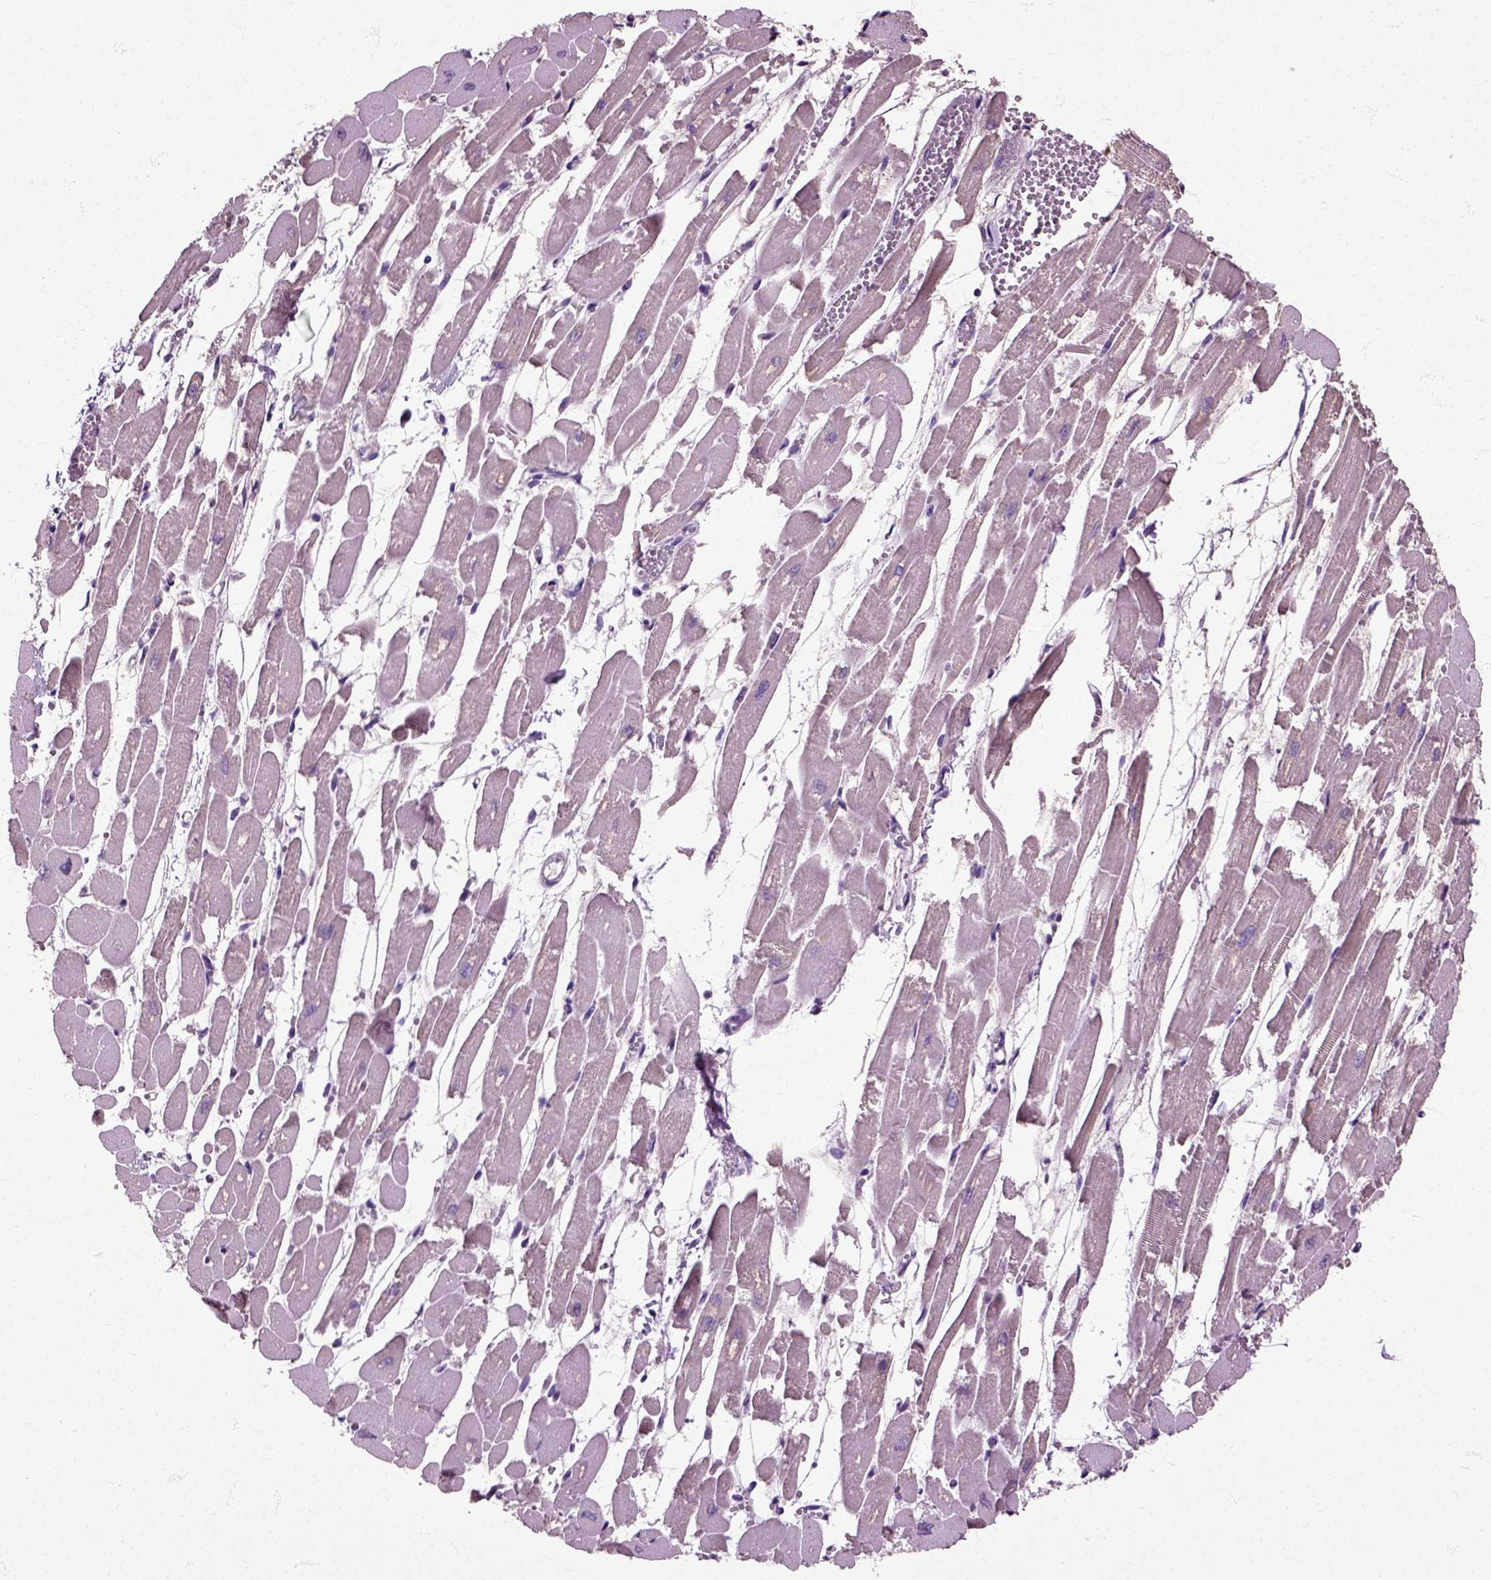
{"staining": {"intensity": "negative", "quantity": "none", "location": "none"}, "tissue": "heart muscle", "cell_type": "Cardiomyocytes", "image_type": "normal", "snomed": [{"axis": "morphology", "description": "Normal tissue, NOS"}, {"axis": "topography", "description": "Heart"}], "caption": "High power microscopy photomicrograph of an immunohistochemistry (IHC) photomicrograph of benign heart muscle, revealing no significant staining in cardiomyocytes. (Stains: DAB immunohistochemistry (IHC) with hematoxylin counter stain, Microscopy: brightfield microscopy at high magnification).", "gene": "HSPA2", "patient": {"sex": "female", "age": 52}}